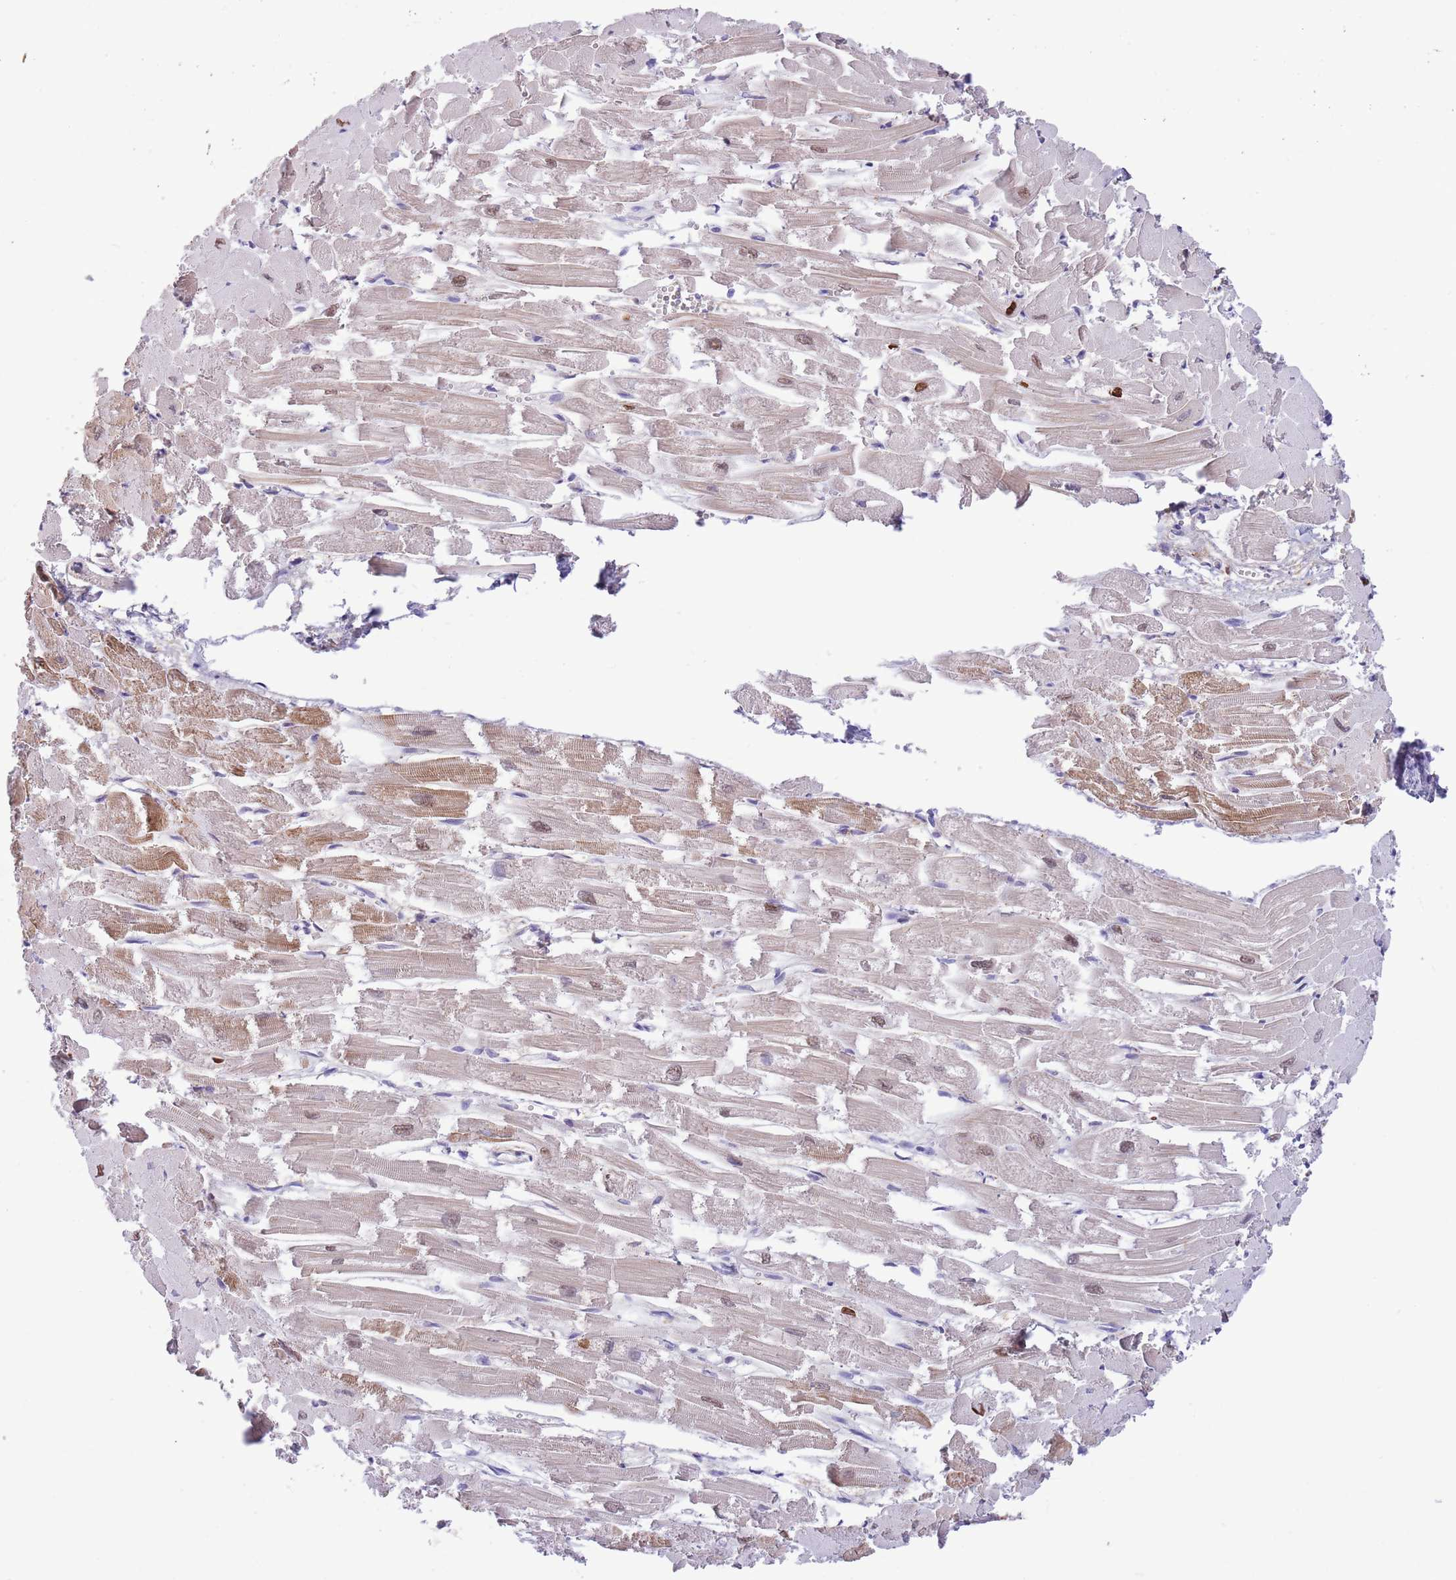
{"staining": {"intensity": "moderate", "quantity": ">75%", "location": "cytoplasmic/membranous"}, "tissue": "heart muscle", "cell_type": "Cardiomyocytes", "image_type": "normal", "snomed": [{"axis": "morphology", "description": "Normal tissue, NOS"}, {"axis": "topography", "description": "Heart"}], "caption": "Protein staining demonstrates moderate cytoplasmic/membranous expression in approximately >75% of cardiomyocytes in benign heart muscle.", "gene": "TRIM32", "patient": {"sex": "male", "age": 54}}